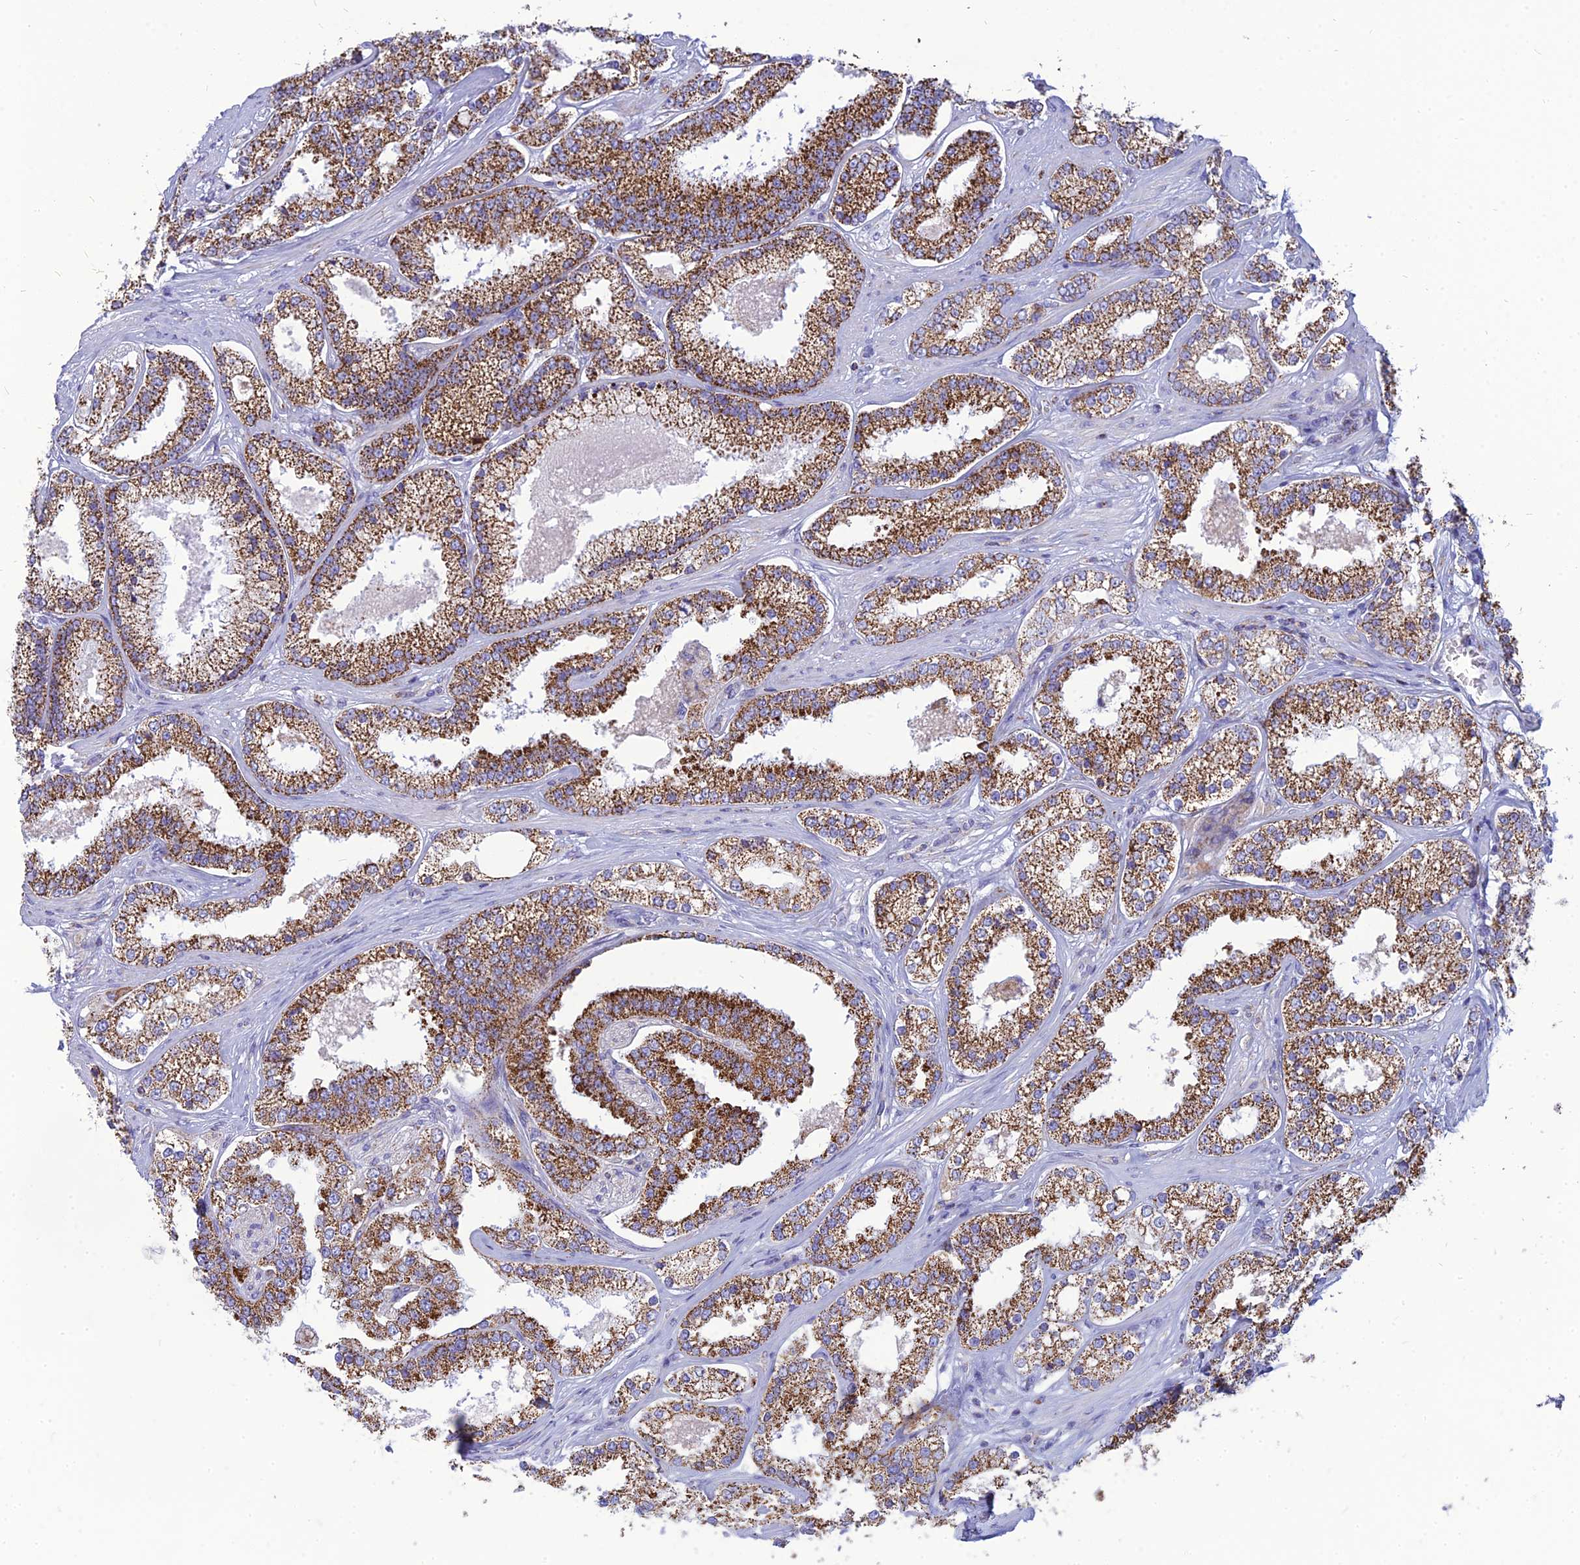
{"staining": {"intensity": "moderate", "quantity": ">75%", "location": "cytoplasmic/membranous"}, "tissue": "prostate cancer", "cell_type": "Tumor cells", "image_type": "cancer", "snomed": [{"axis": "morphology", "description": "Normal tissue, NOS"}, {"axis": "morphology", "description": "Adenocarcinoma, High grade"}, {"axis": "topography", "description": "Prostate"}], "caption": "Protein staining demonstrates moderate cytoplasmic/membranous expression in about >75% of tumor cells in prostate cancer.", "gene": "PACC1", "patient": {"sex": "male", "age": 83}}